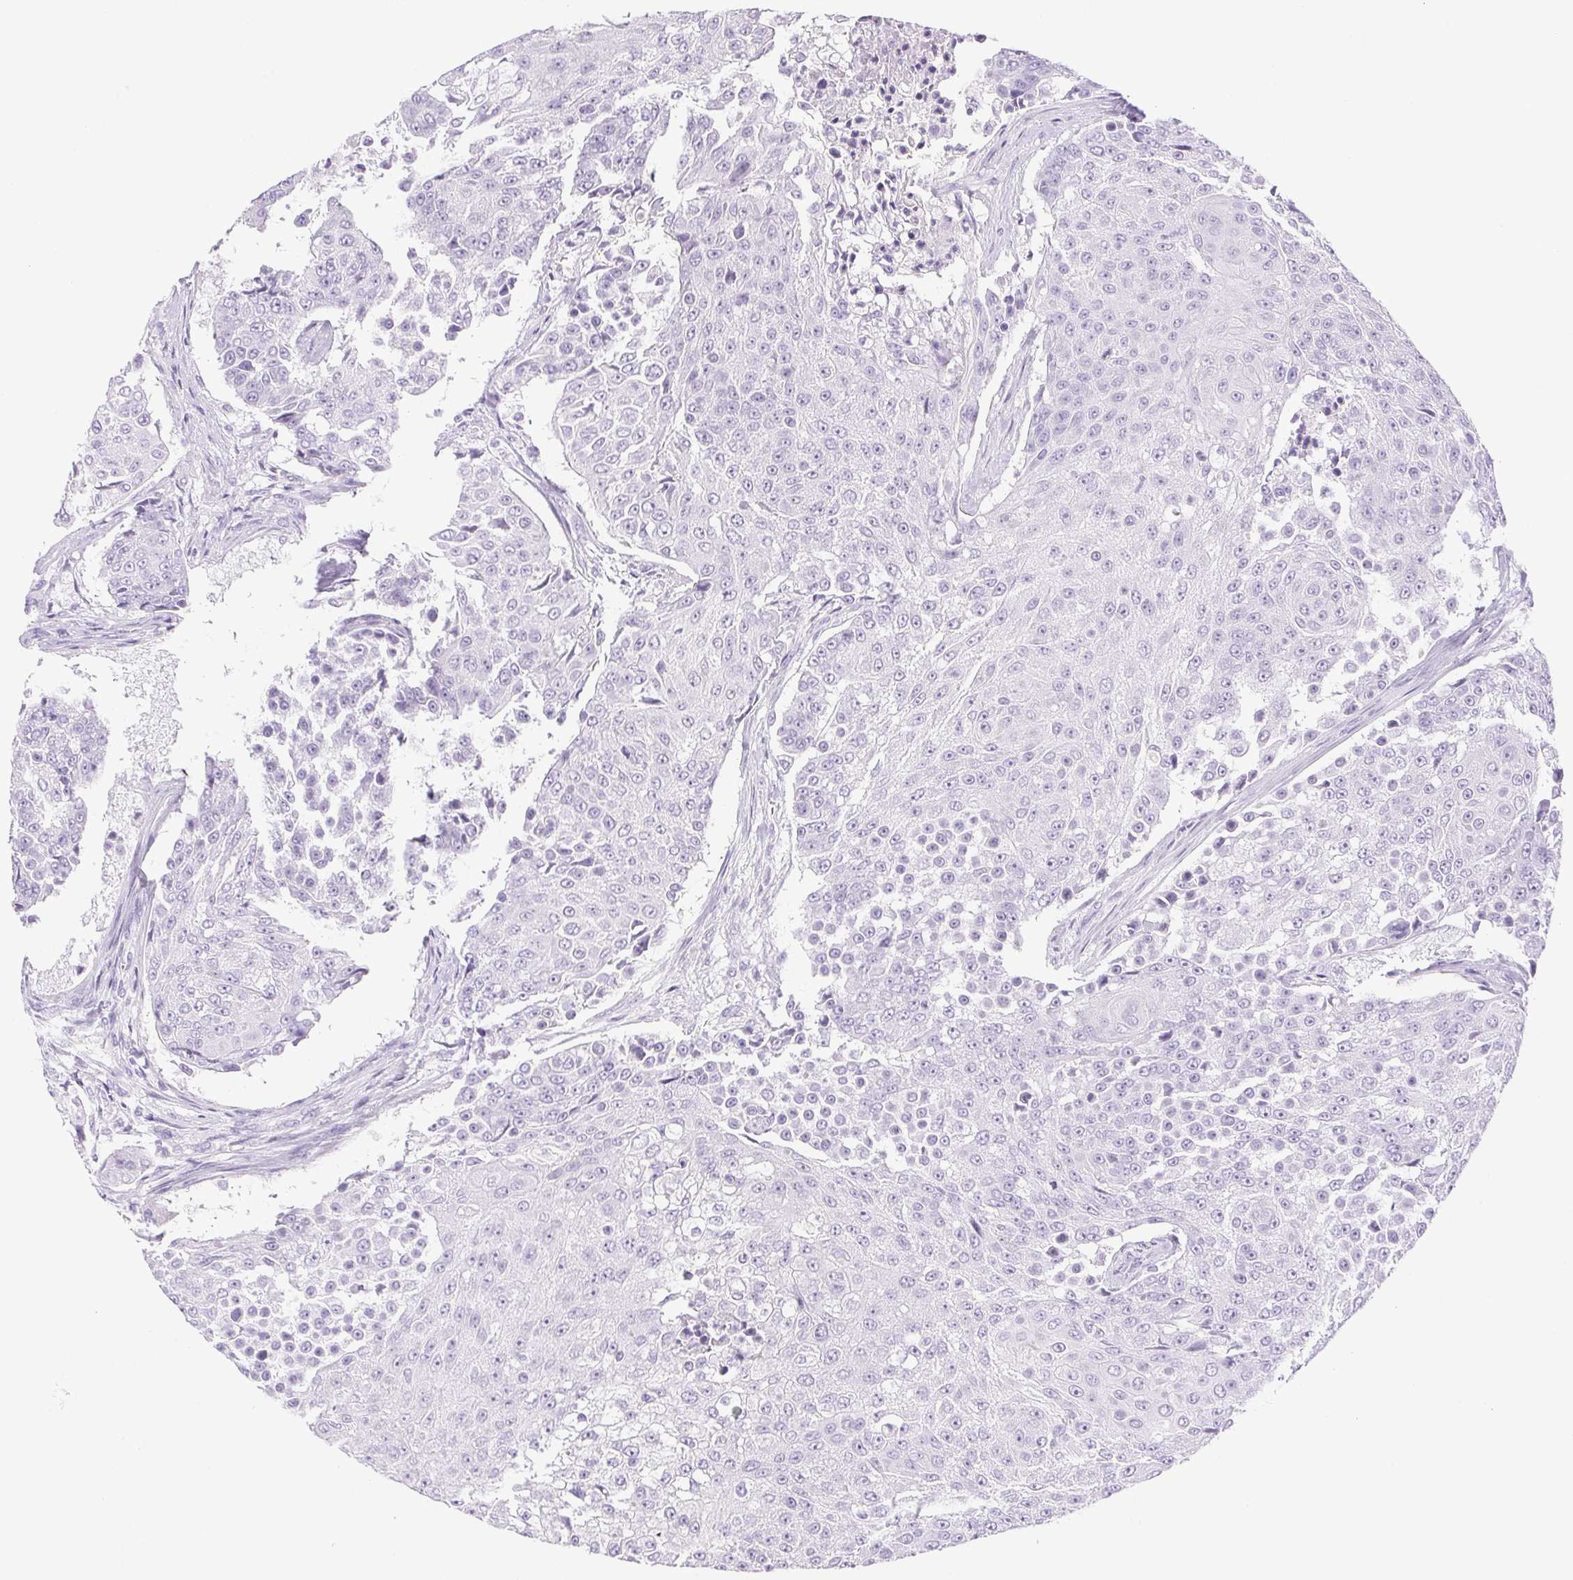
{"staining": {"intensity": "negative", "quantity": "none", "location": "none"}, "tissue": "urothelial cancer", "cell_type": "Tumor cells", "image_type": "cancer", "snomed": [{"axis": "morphology", "description": "Urothelial carcinoma, High grade"}, {"axis": "topography", "description": "Urinary bladder"}], "caption": "A high-resolution micrograph shows IHC staining of urothelial cancer, which reveals no significant positivity in tumor cells.", "gene": "HLA-G", "patient": {"sex": "female", "age": 63}}